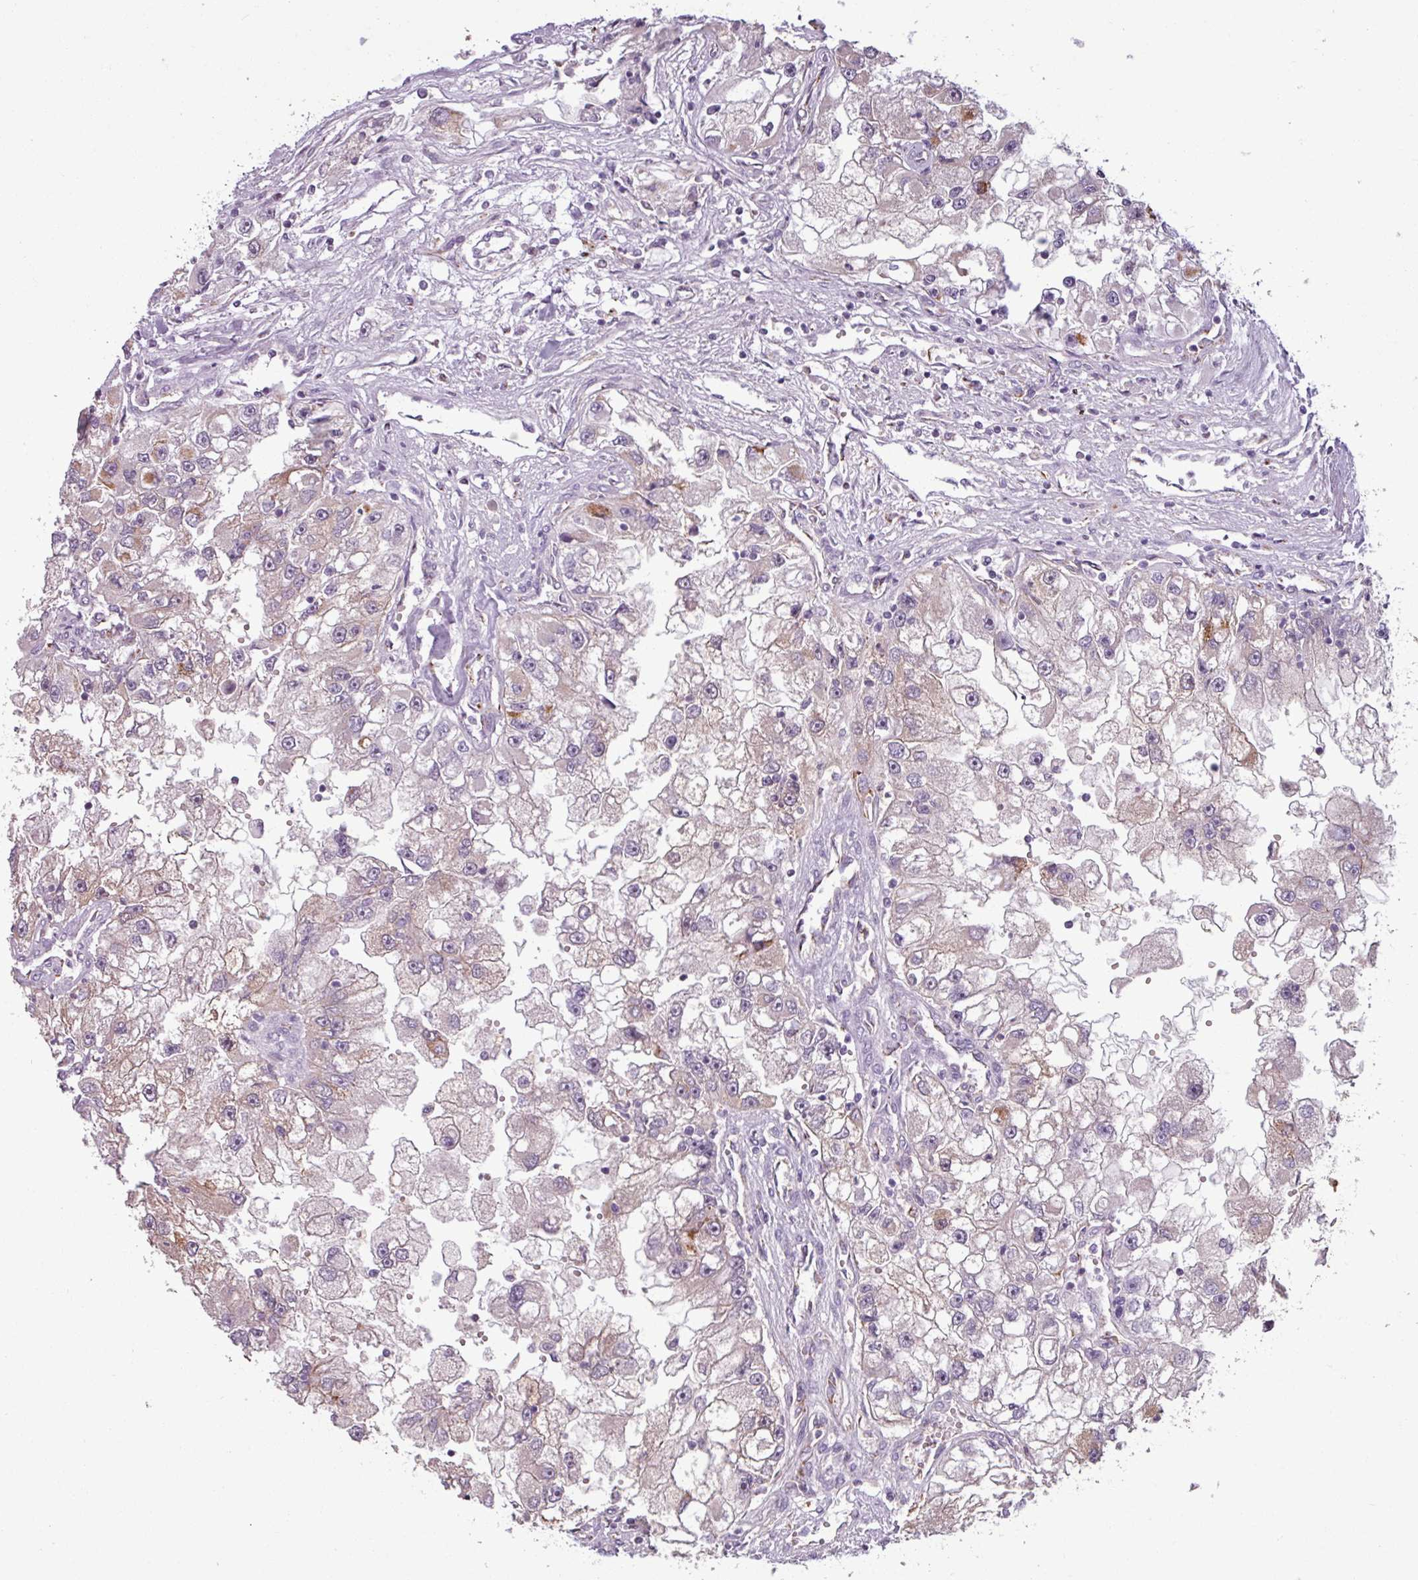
{"staining": {"intensity": "moderate", "quantity": "<25%", "location": "cytoplasmic/membranous"}, "tissue": "renal cancer", "cell_type": "Tumor cells", "image_type": "cancer", "snomed": [{"axis": "morphology", "description": "Adenocarcinoma, NOS"}, {"axis": "topography", "description": "Kidney"}], "caption": "The photomicrograph exhibits a brown stain indicating the presence of a protein in the cytoplasmic/membranous of tumor cells in renal adenocarcinoma.", "gene": "PNMA6A", "patient": {"sex": "male", "age": 63}}